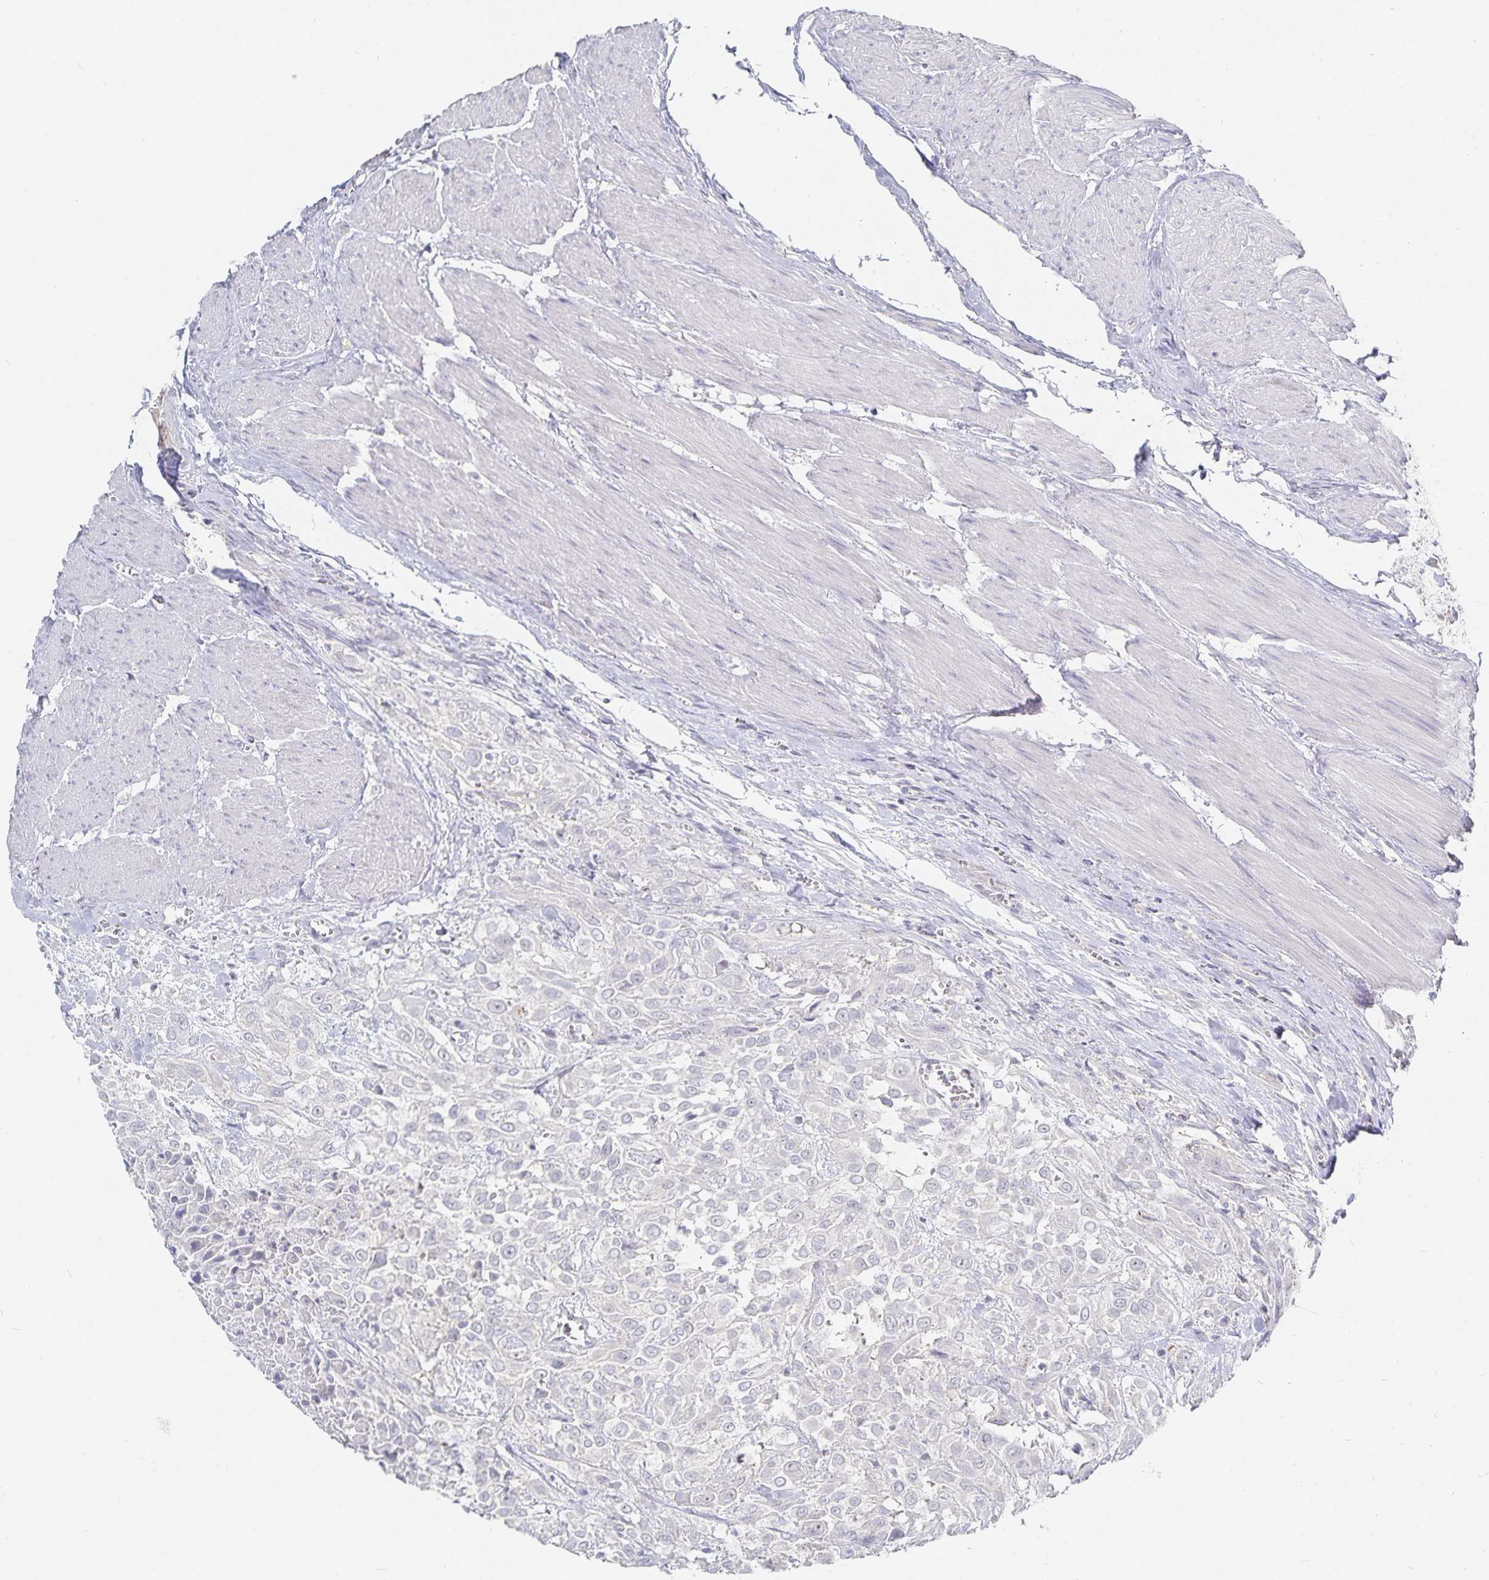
{"staining": {"intensity": "negative", "quantity": "none", "location": "none"}, "tissue": "urothelial cancer", "cell_type": "Tumor cells", "image_type": "cancer", "snomed": [{"axis": "morphology", "description": "Urothelial carcinoma, High grade"}, {"axis": "topography", "description": "Urinary bladder"}], "caption": "This is an immunohistochemistry (IHC) micrograph of high-grade urothelial carcinoma. There is no positivity in tumor cells.", "gene": "DNAH9", "patient": {"sex": "male", "age": 57}}